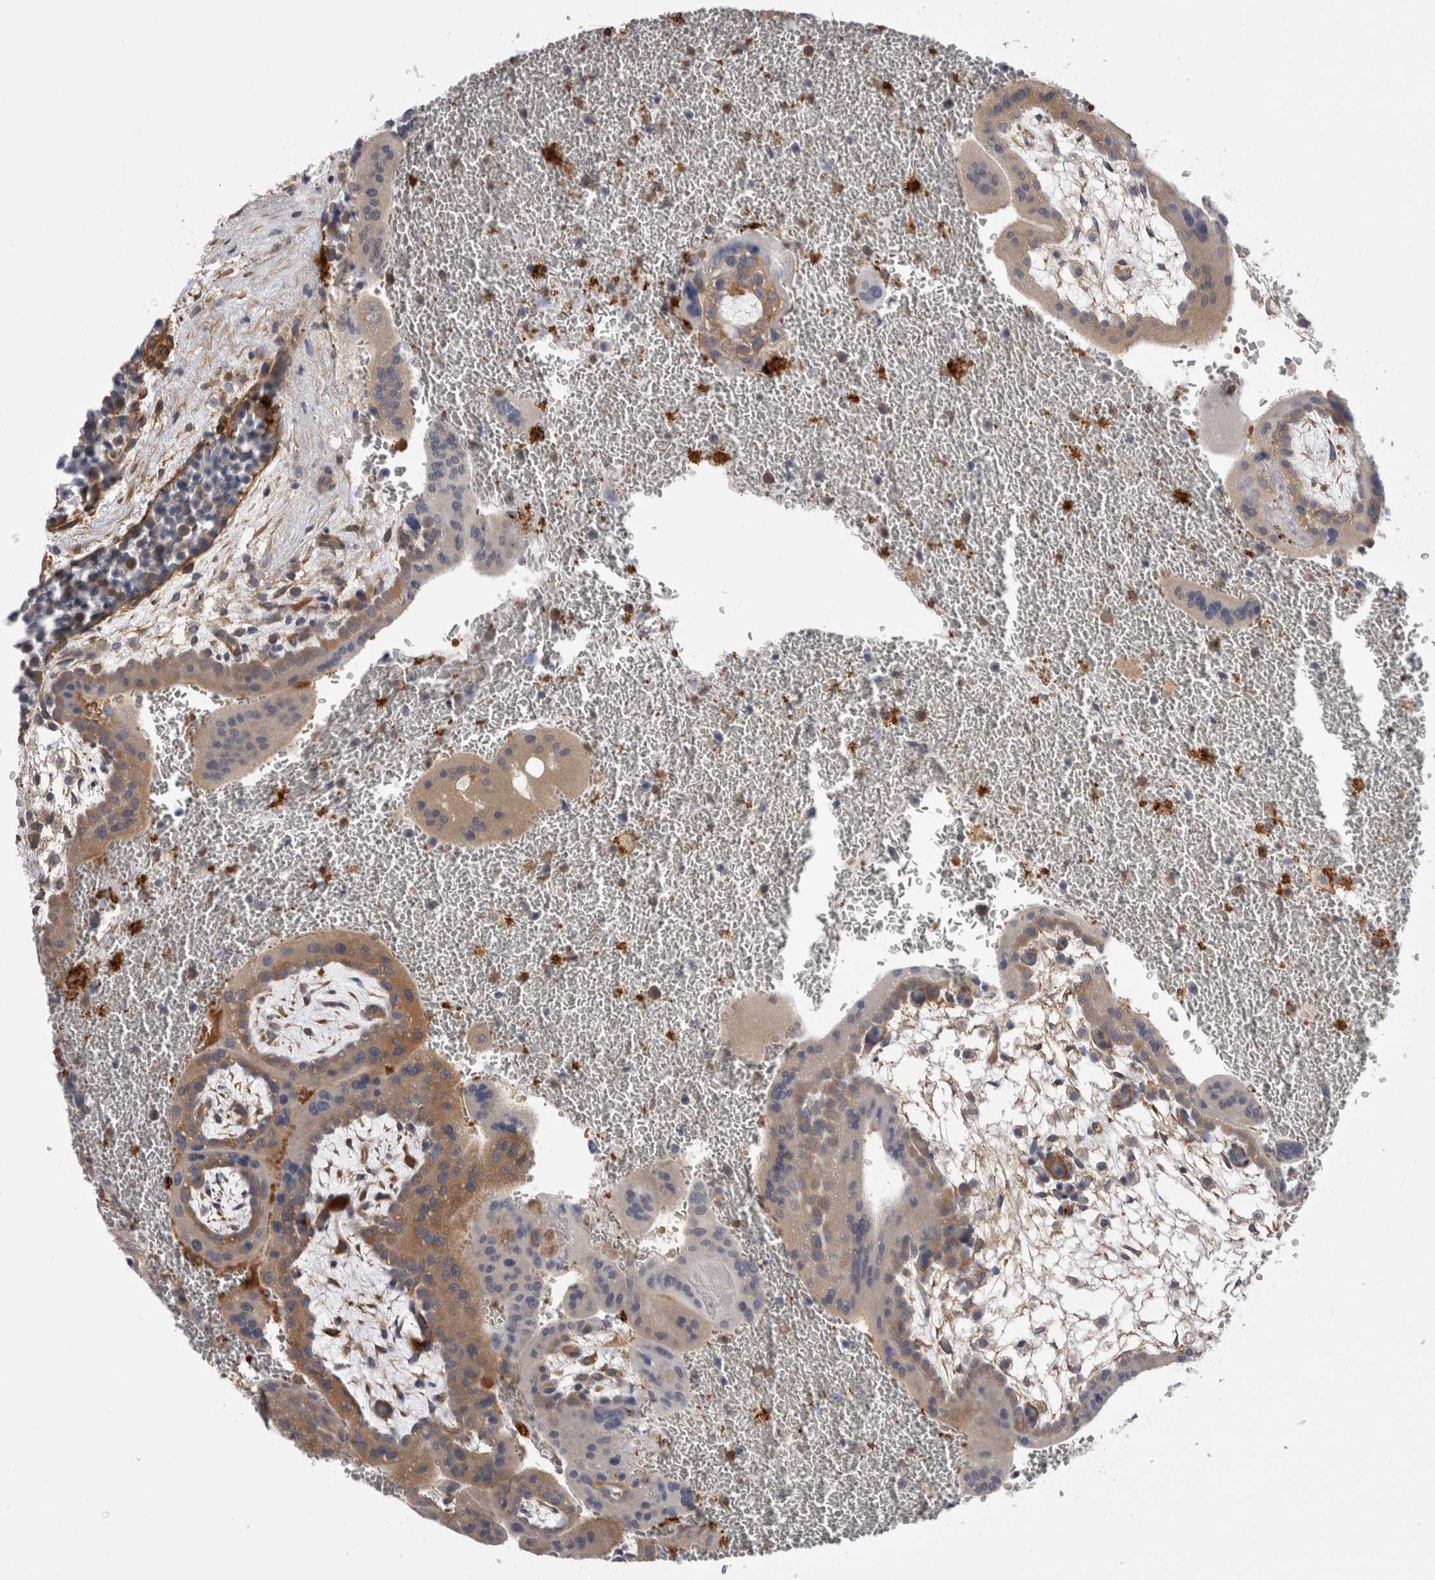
{"staining": {"intensity": "moderate", "quantity": "<25%", "location": "cytoplasmic/membranous"}, "tissue": "placenta", "cell_type": "Trophoblastic cells", "image_type": "normal", "snomed": [{"axis": "morphology", "description": "Normal tissue, NOS"}, {"axis": "topography", "description": "Placenta"}], "caption": "This photomicrograph shows IHC staining of unremarkable human placenta, with low moderate cytoplasmic/membranous staining in about <25% of trophoblastic cells.", "gene": "EPRS1", "patient": {"sex": "female", "age": 35}}